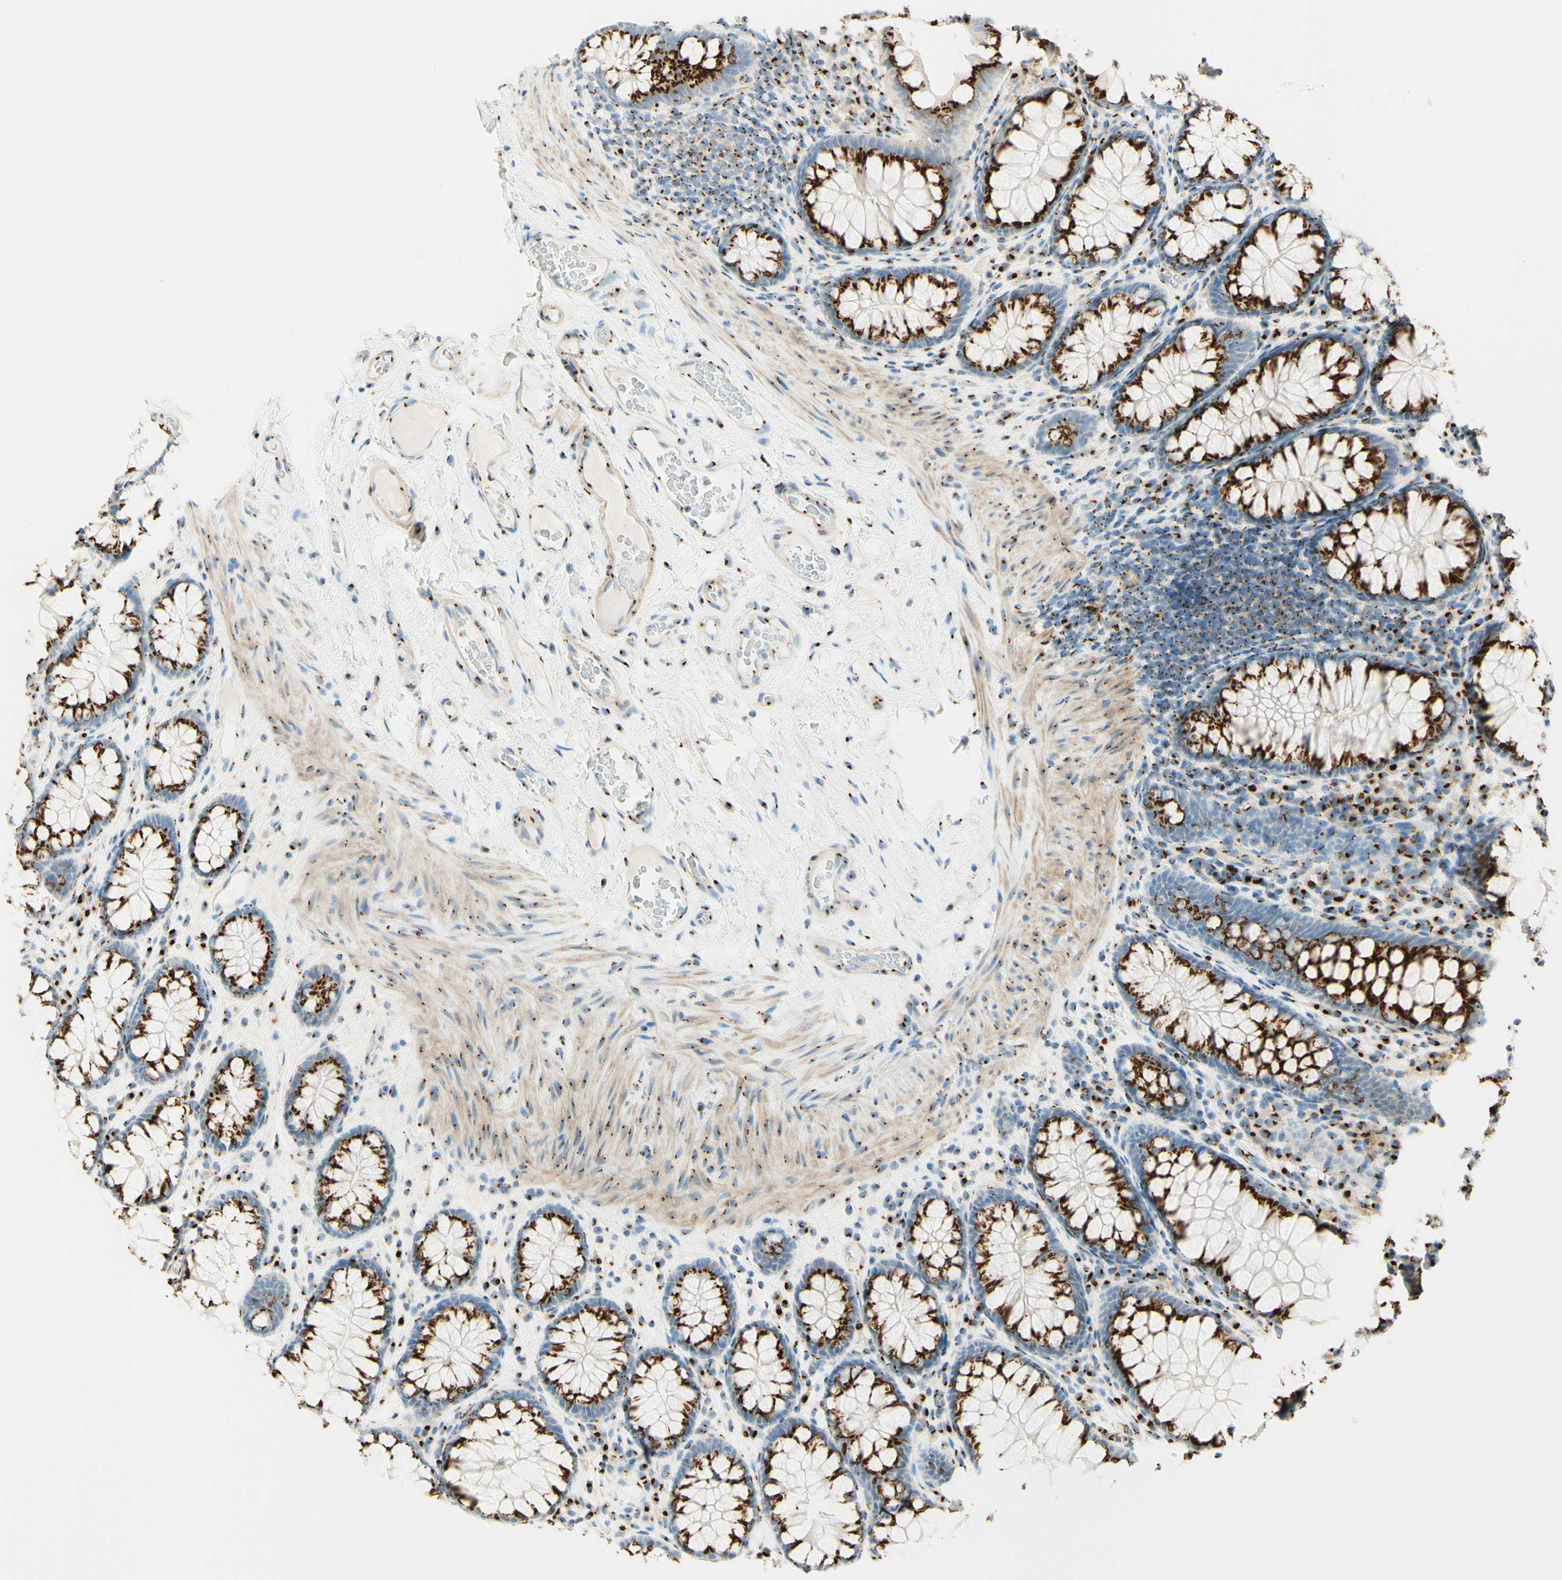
{"staining": {"intensity": "strong", "quantity": ">75%", "location": "cytoplasmic/membranous"}, "tissue": "colon", "cell_type": "Endothelial cells", "image_type": "normal", "snomed": [{"axis": "morphology", "description": "Normal tissue, NOS"}, {"axis": "topography", "description": "Colon"}], "caption": "An IHC histopathology image of benign tissue is shown. Protein staining in brown labels strong cytoplasmic/membranous positivity in colon within endothelial cells.", "gene": "GOLGB1", "patient": {"sex": "female", "age": 55}}